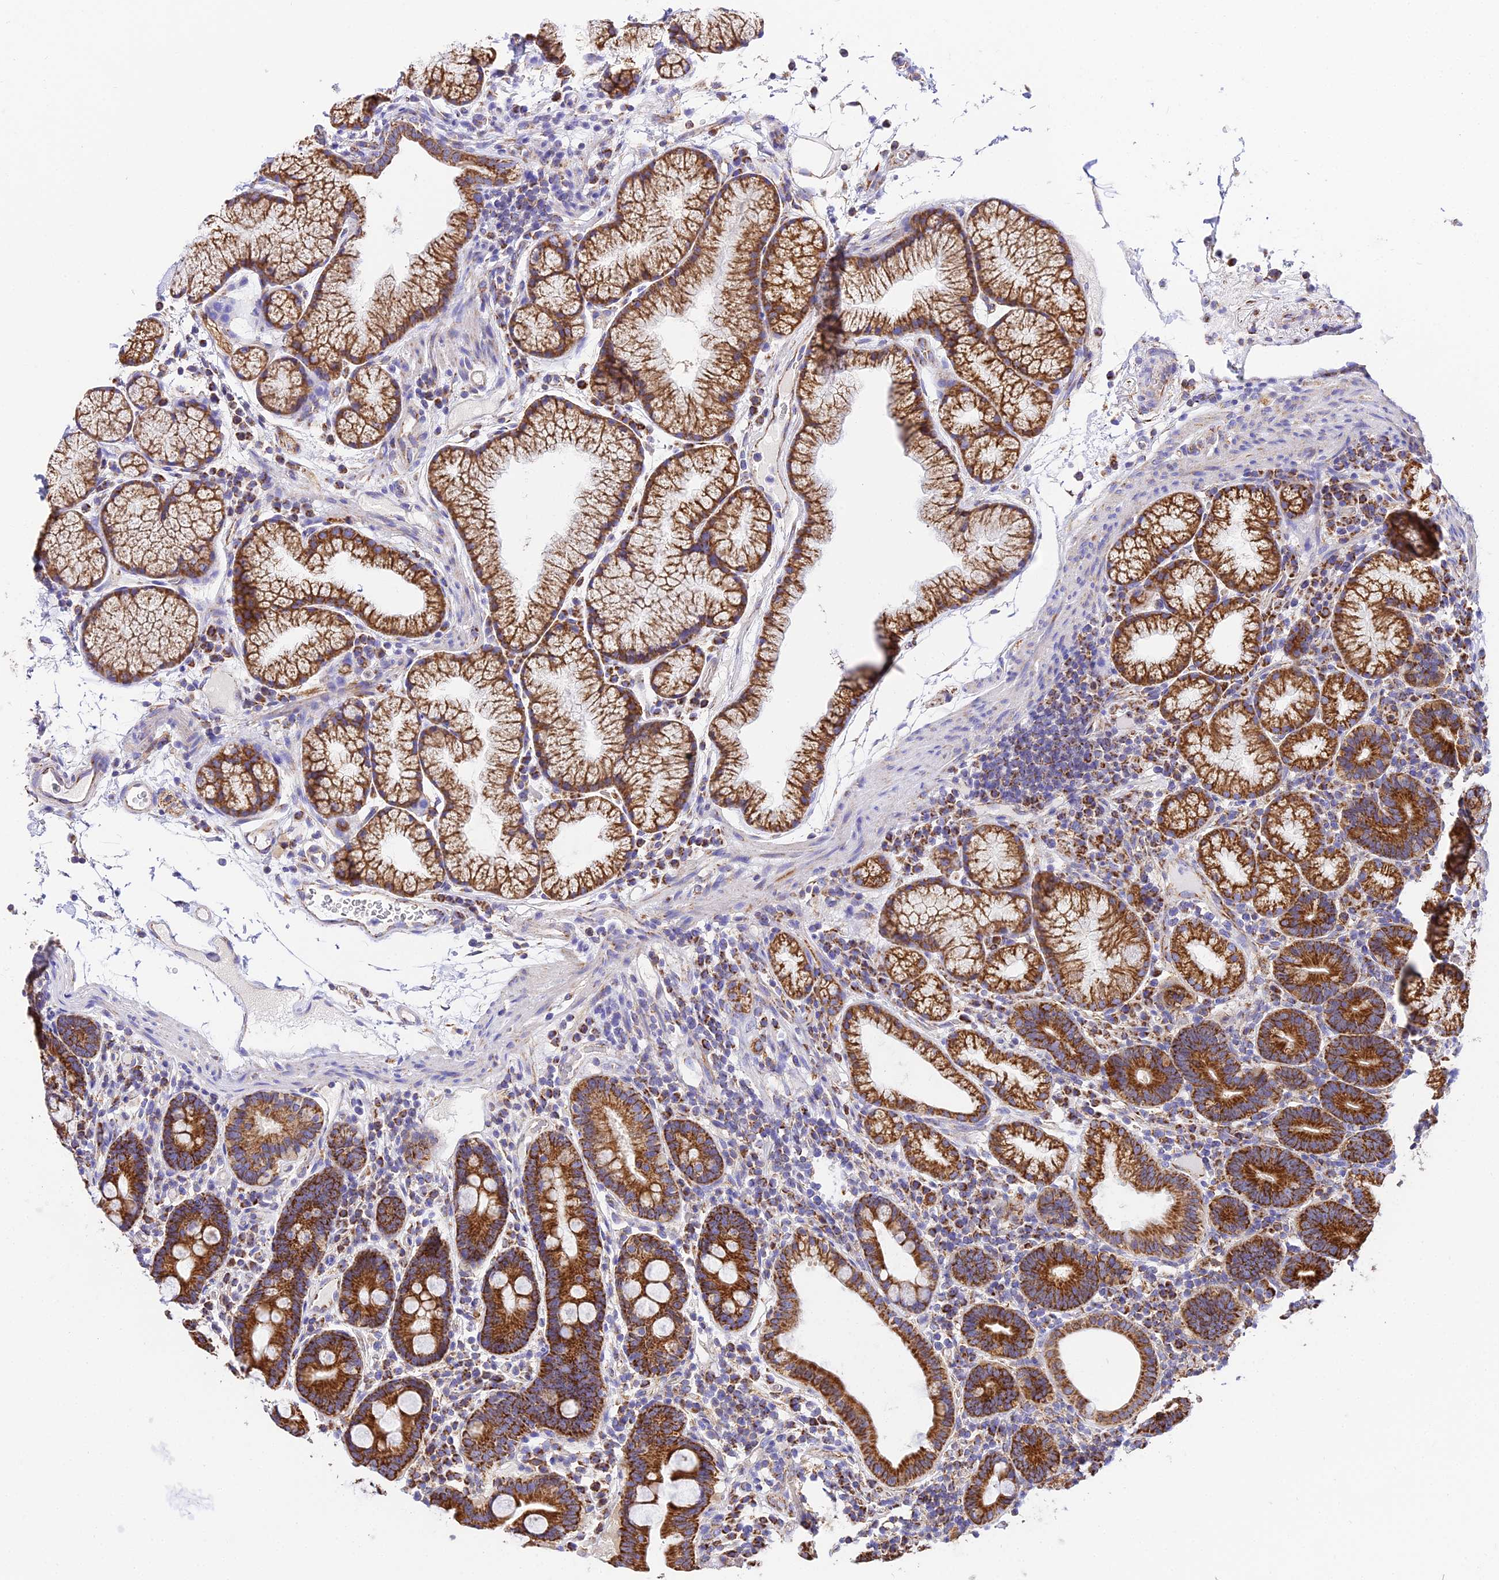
{"staining": {"intensity": "strong", "quantity": ">75%", "location": "cytoplasmic/membranous"}, "tissue": "duodenum", "cell_type": "Glandular cells", "image_type": "normal", "snomed": [{"axis": "morphology", "description": "Normal tissue, NOS"}, {"axis": "topography", "description": "Duodenum"}], "caption": "Protein expression analysis of benign duodenum exhibits strong cytoplasmic/membranous staining in approximately >75% of glandular cells.", "gene": "OCIAD1", "patient": {"sex": "male", "age": 54}}